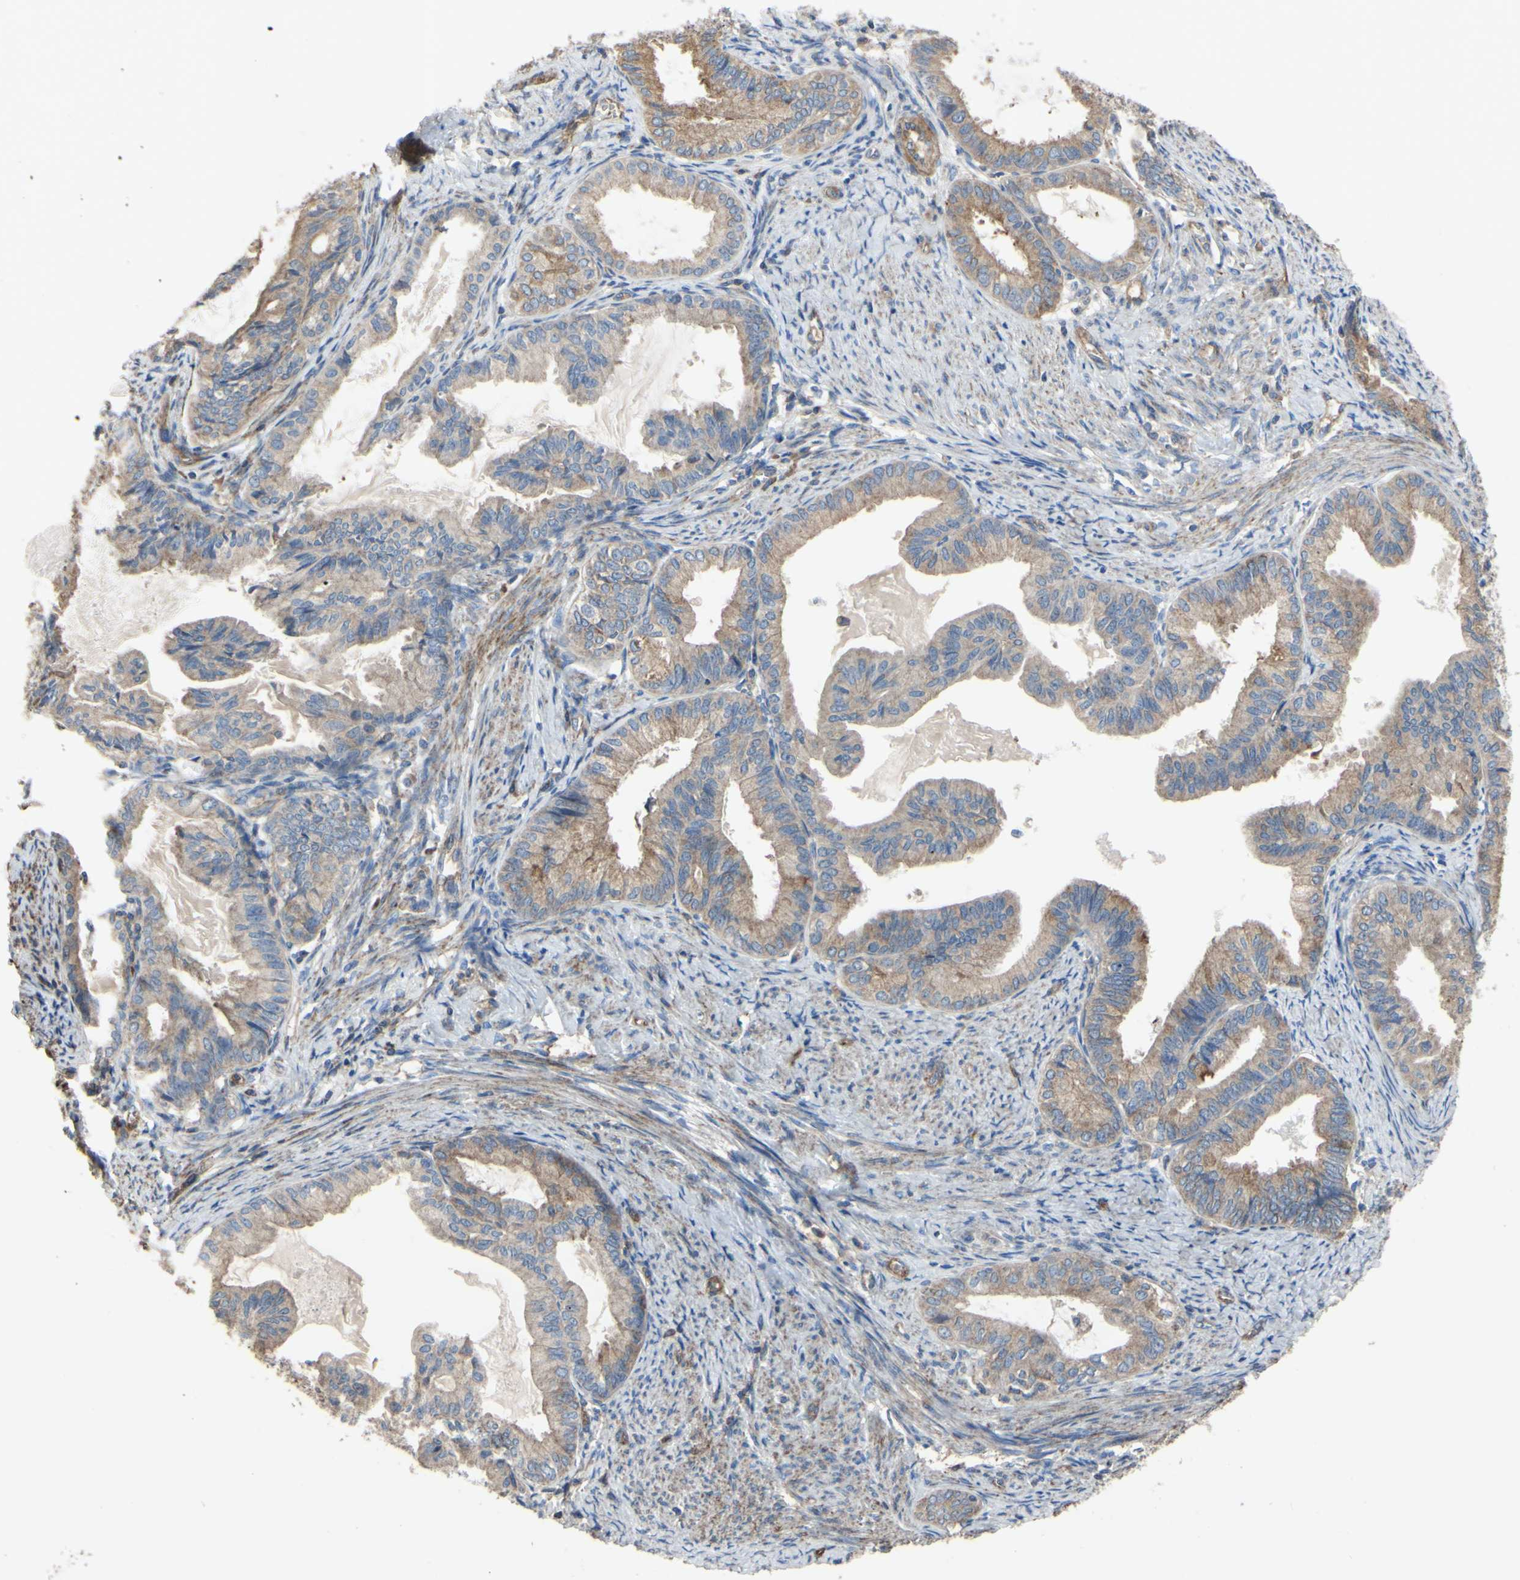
{"staining": {"intensity": "moderate", "quantity": ">75%", "location": "cytoplasmic/membranous"}, "tissue": "endometrial cancer", "cell_type": "Tumor cells", "image_type": "cancer", "snomed": [{"axis": "morphology", "description": "Adenocarcinoma, NOS"}, {"axis": "topography", "description": "Endometrium"}], "caption": "Immunohistochemistry of human endometrial adenocarcinoma demonstrates medium levels of moderate cytoplasmic/membranous expression in approximately >75% of tumor cells.", "gene": "BECN1", "patient": {"sex": "female", "age": 86}}